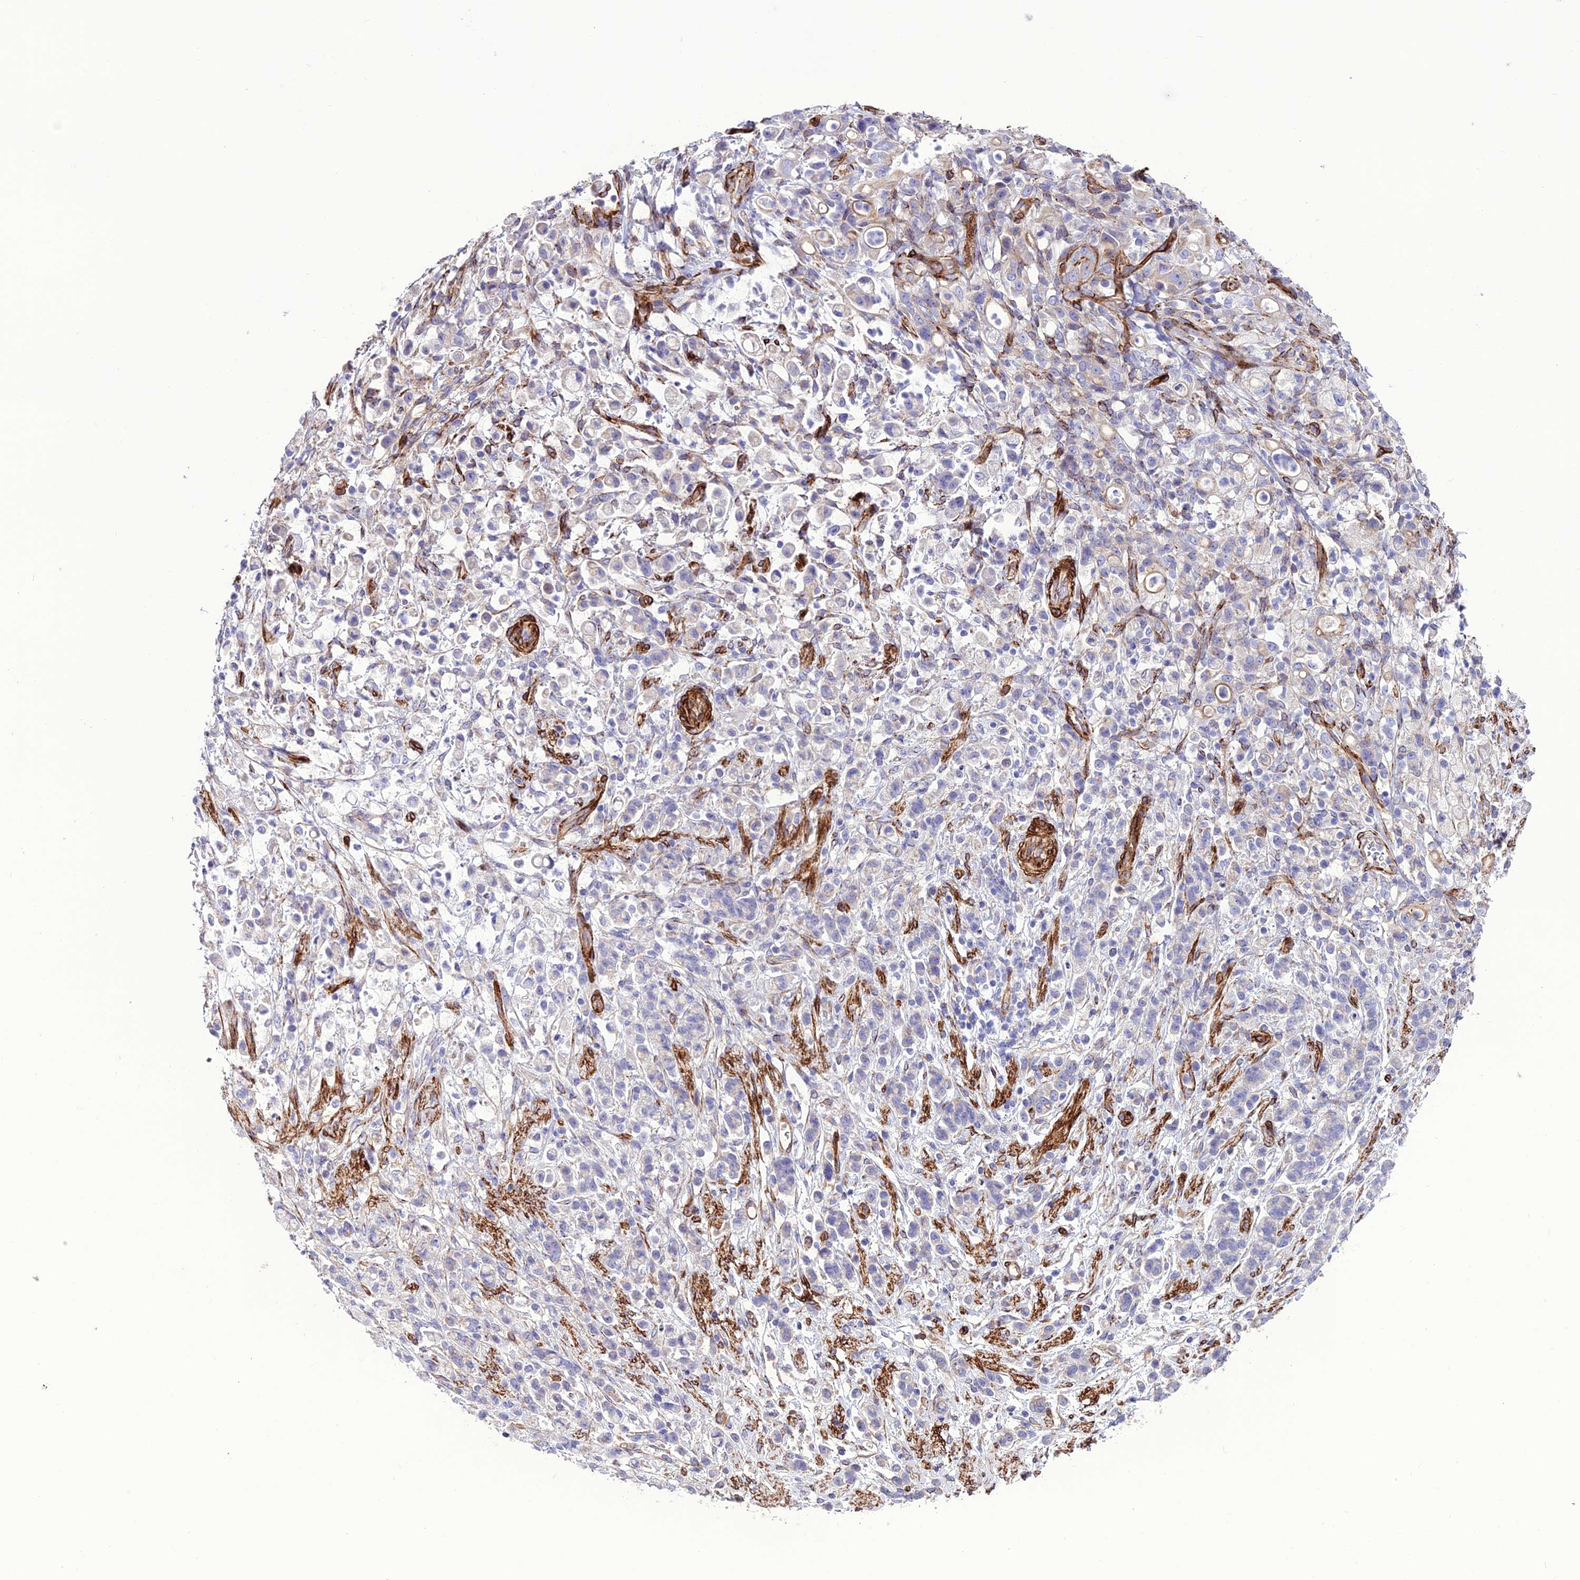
{"staining": {"intensity": "negative", "quantity": "none", "location": "none"}, "tissue": "stomach cancer", "cell_type": "Tumor cells", "image_type": "cancer", "snomed": [{"axis": "morphology", "description": "Adenocarcinoma, NOS"}, {"axis": "topography", "description": "Stomach"}], "caption": "Tumor cells are negative for brown protein staining in stomach cancer.", "gene": "REX1BD", "patient": {"sex": "female", "age": 60}}